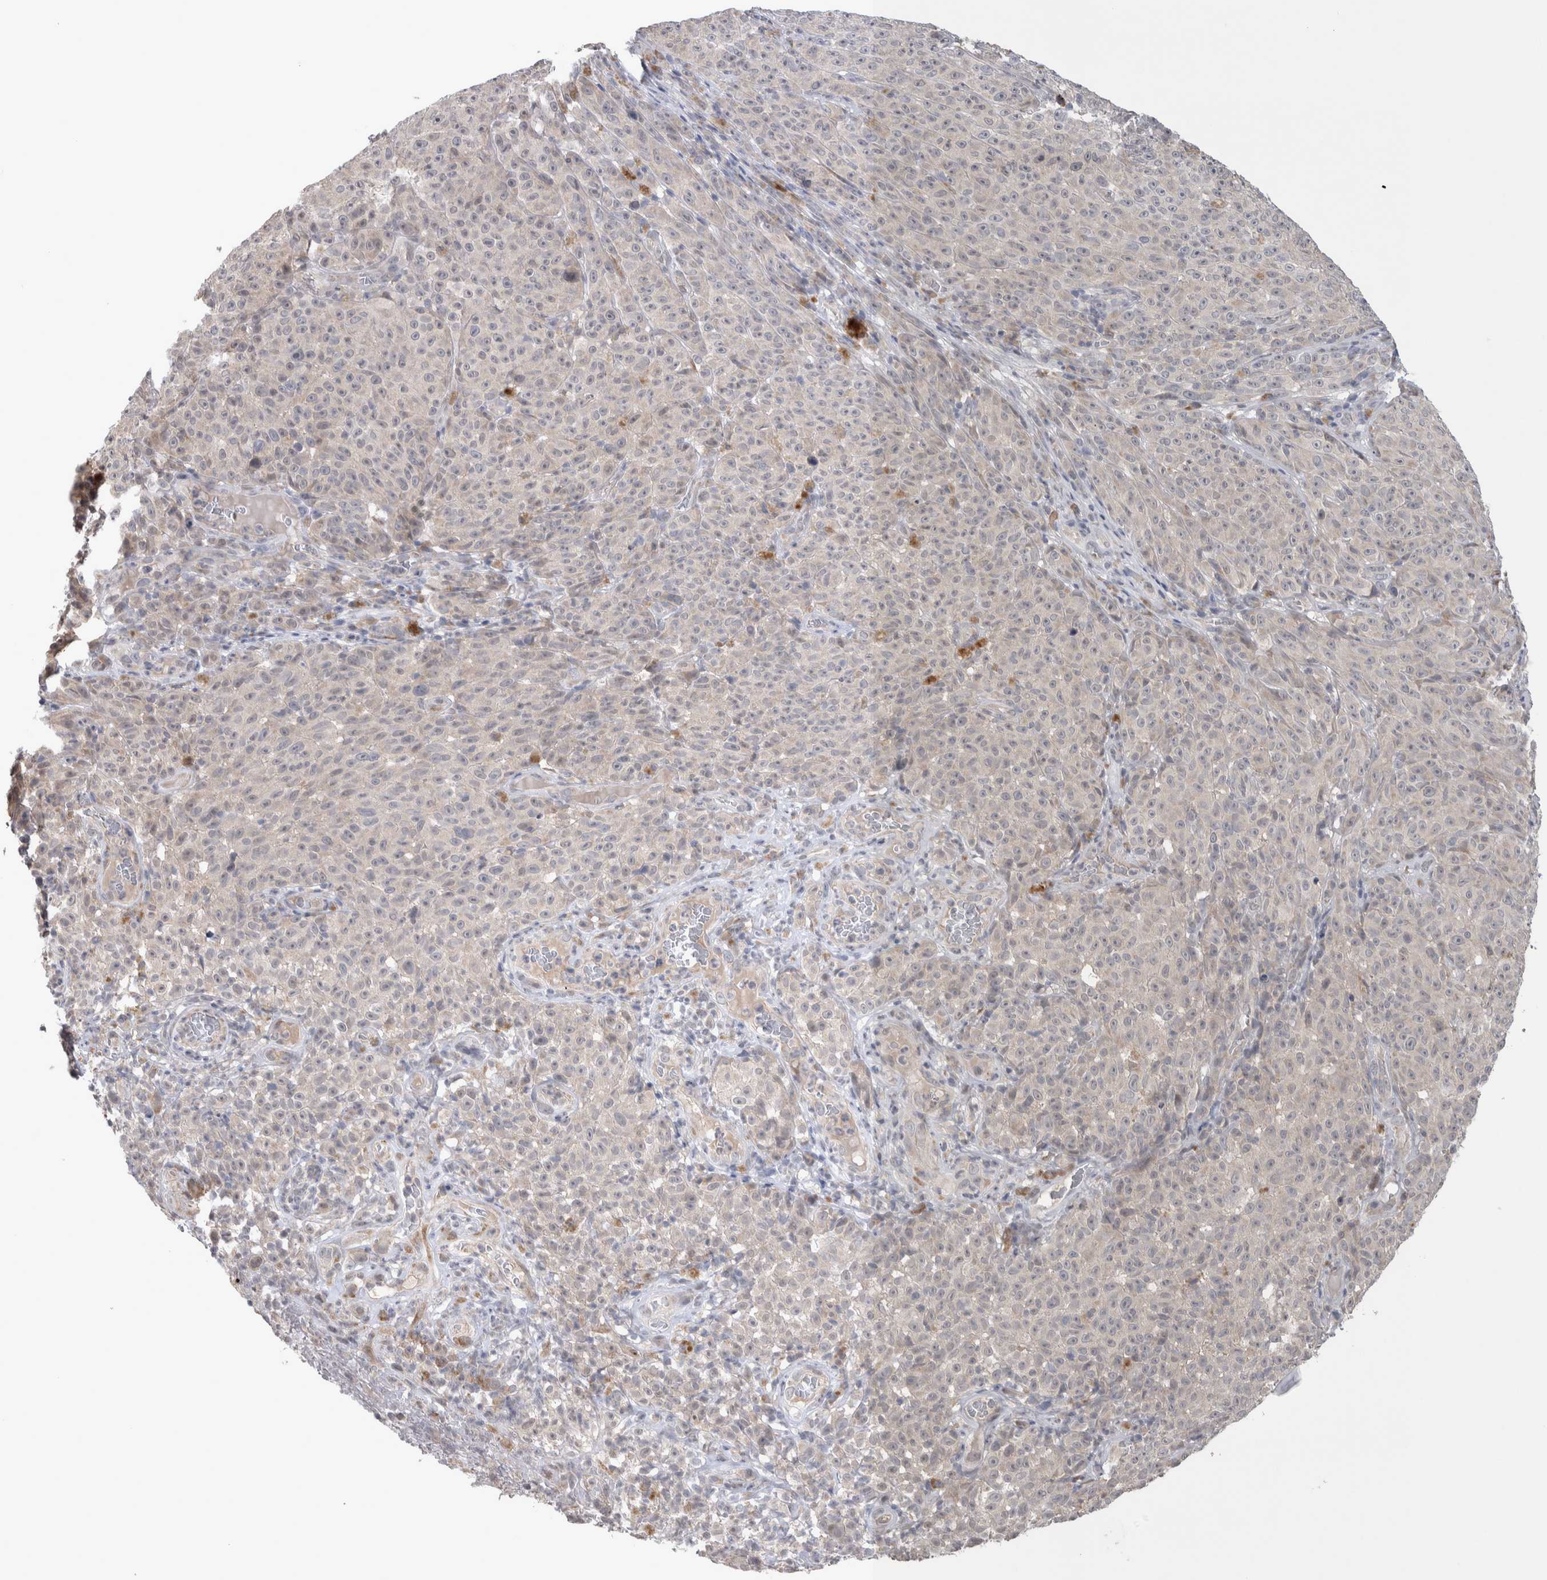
{"staining": {"intensity": "negative", "quantity": "none", "location": "none"}, "tissue": "melanoma", "cell_type": "Tumor cells", "image_type": "cancer", "snomed": [{"axis": "morphology", "description": "Malignant melanoma, NOS"}, {"axis": "topography", "description": "Skin"}], "caption": "An immunohistochemistry (IHC) image of melanoma is shown. There is no staining in tumor cells of melanoma.", "gene": "CUL2", "patient": {"sex": "female", "age": 82}}